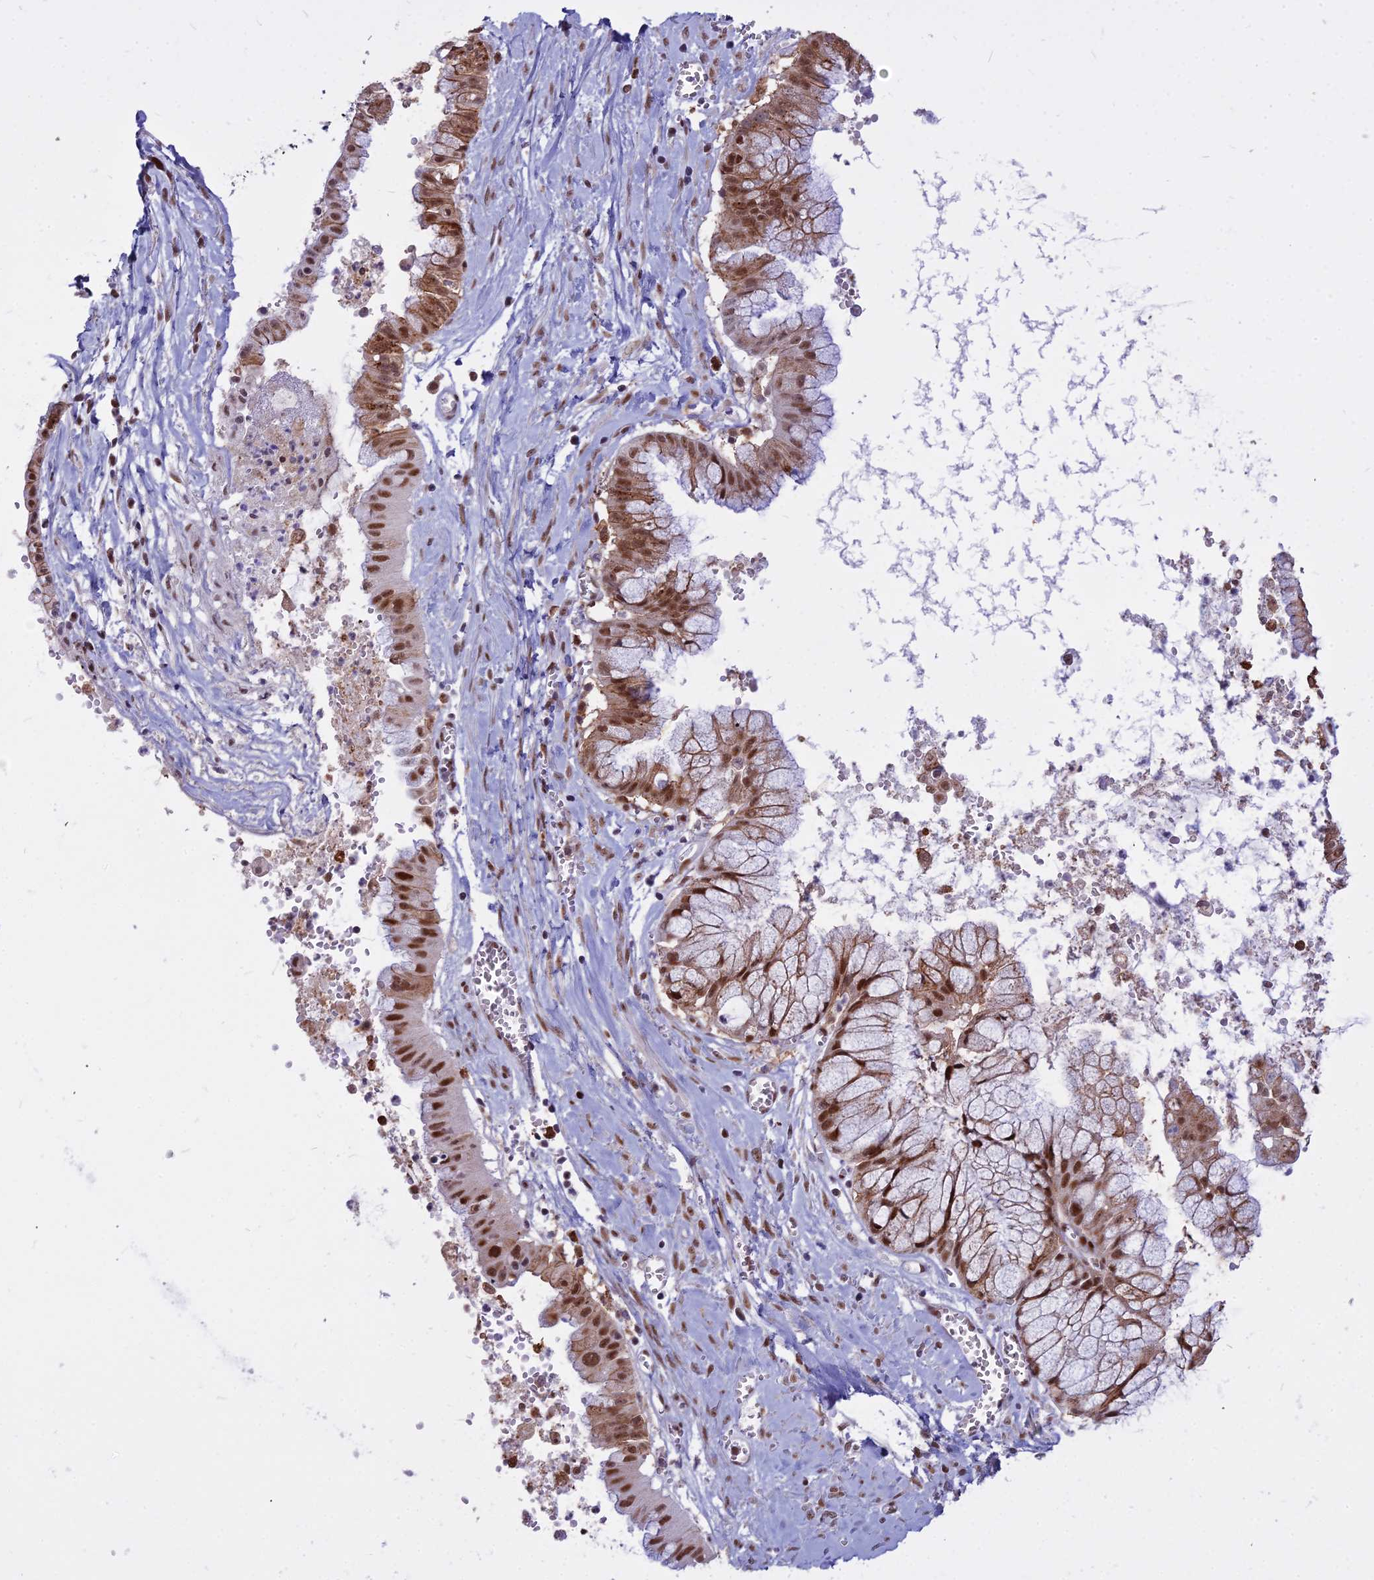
{"staining": {"intensity": "strong", "quantity": ">75%", "location": "cytoplasmic/membranous,nuclear"}, "tissue": "ovarian cancer", "cell_type": "Tumor cells", "image_type": "cancer", "snomed": [{"axis": "morphology", "description": "Cystadenocarcinoma, mucinous, NOS"}, {"axis": "topography", "description": "Ovary"}], "caption": "Human ovarian mucinous cystadenocarcinoma stained with a protein marker demonstrates strong staining in tumor cells.", "gene": "ALG10", "patient": {"sex": "female", "age": 70}}